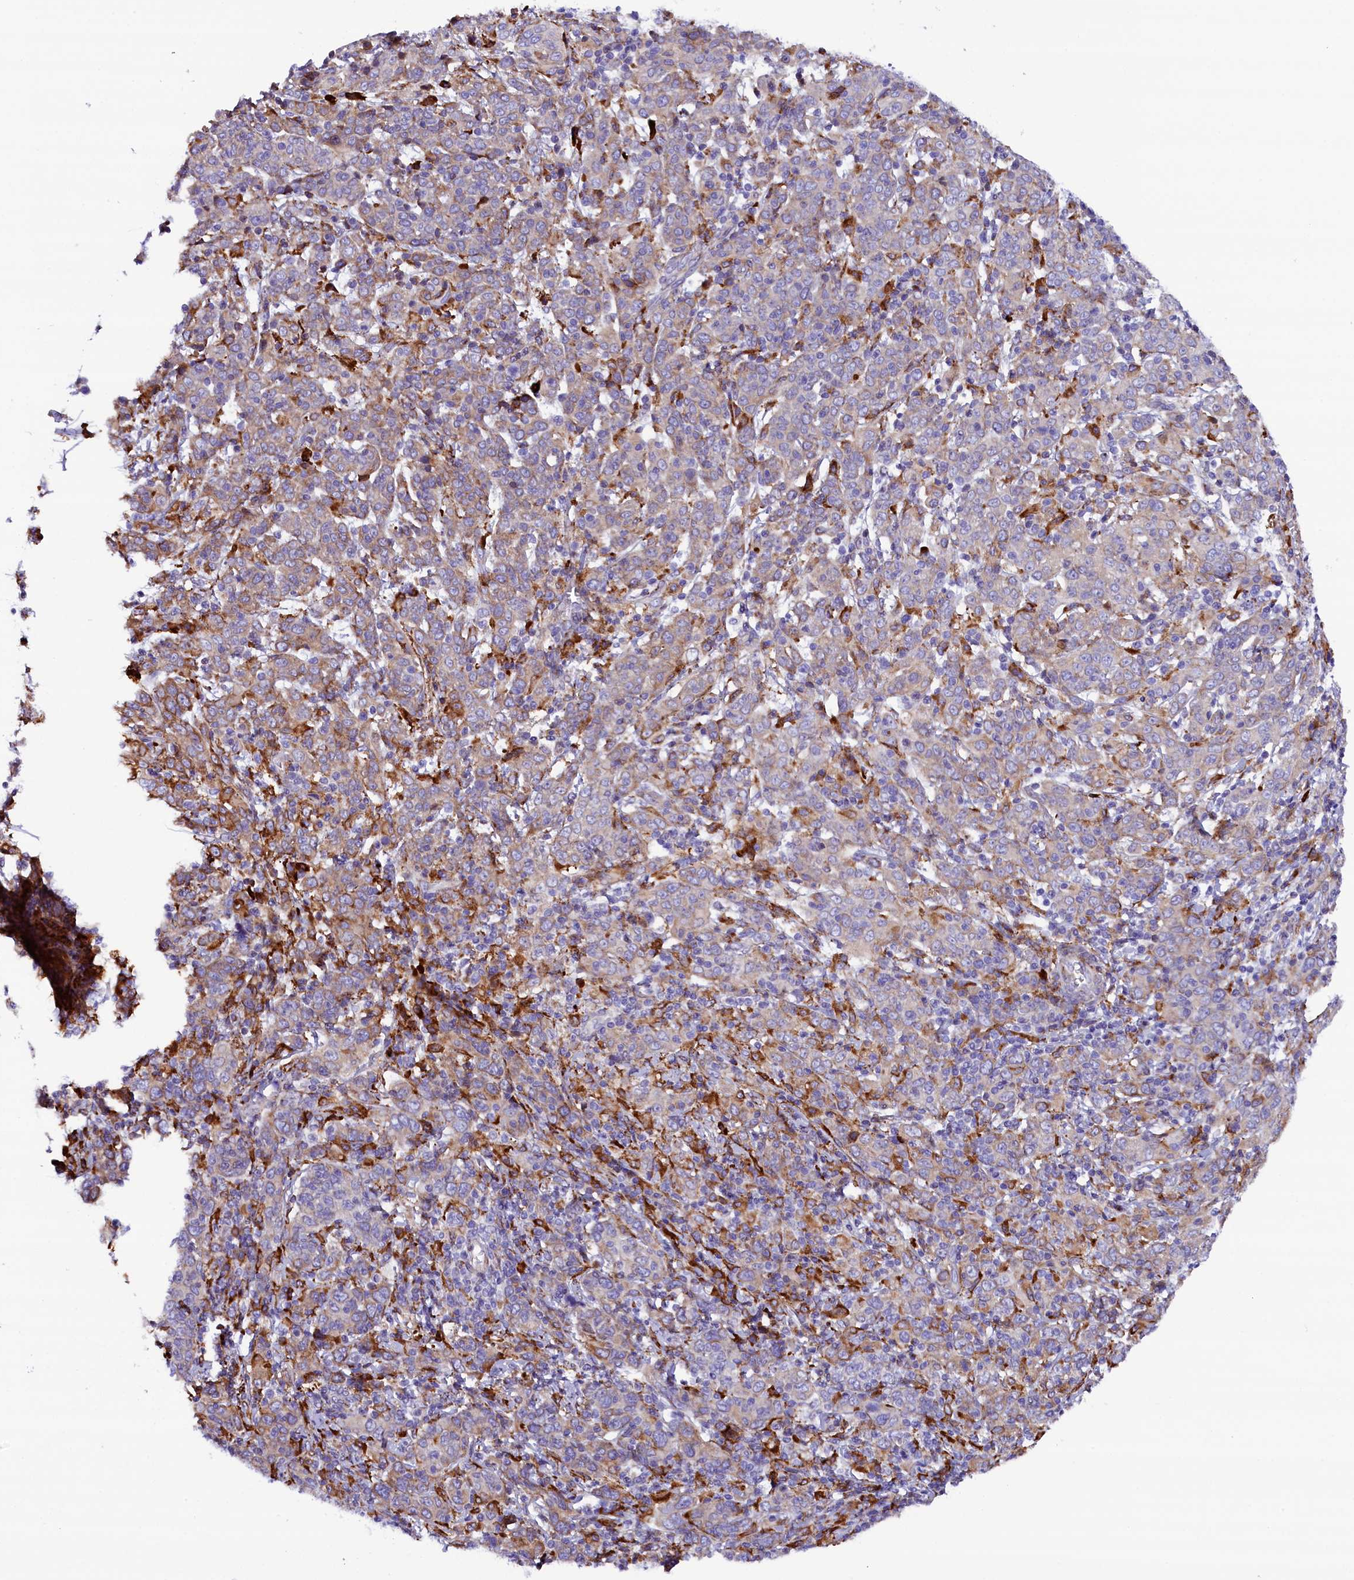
{"staining": {"intensity": "weak", "quantity": "<25%", "location": "cytoplasmic/membranous"}, "tissue": "cervical cancer", "cell_type": "Tumor cells", "image_type": "cancer", "snomed": [{"axis": "morphology", "description": "Squamous cell carcinoma, NOS"}, {"axis": "topography", "description": "Cervix"}], "caption": "A histopathology image of cervical cancer (squamous cell carcinoma) stained for a protein shows no brown staining in tumor cells.", "gene": "CMTR2", "patient": {"sex": "female", "age": 67}}